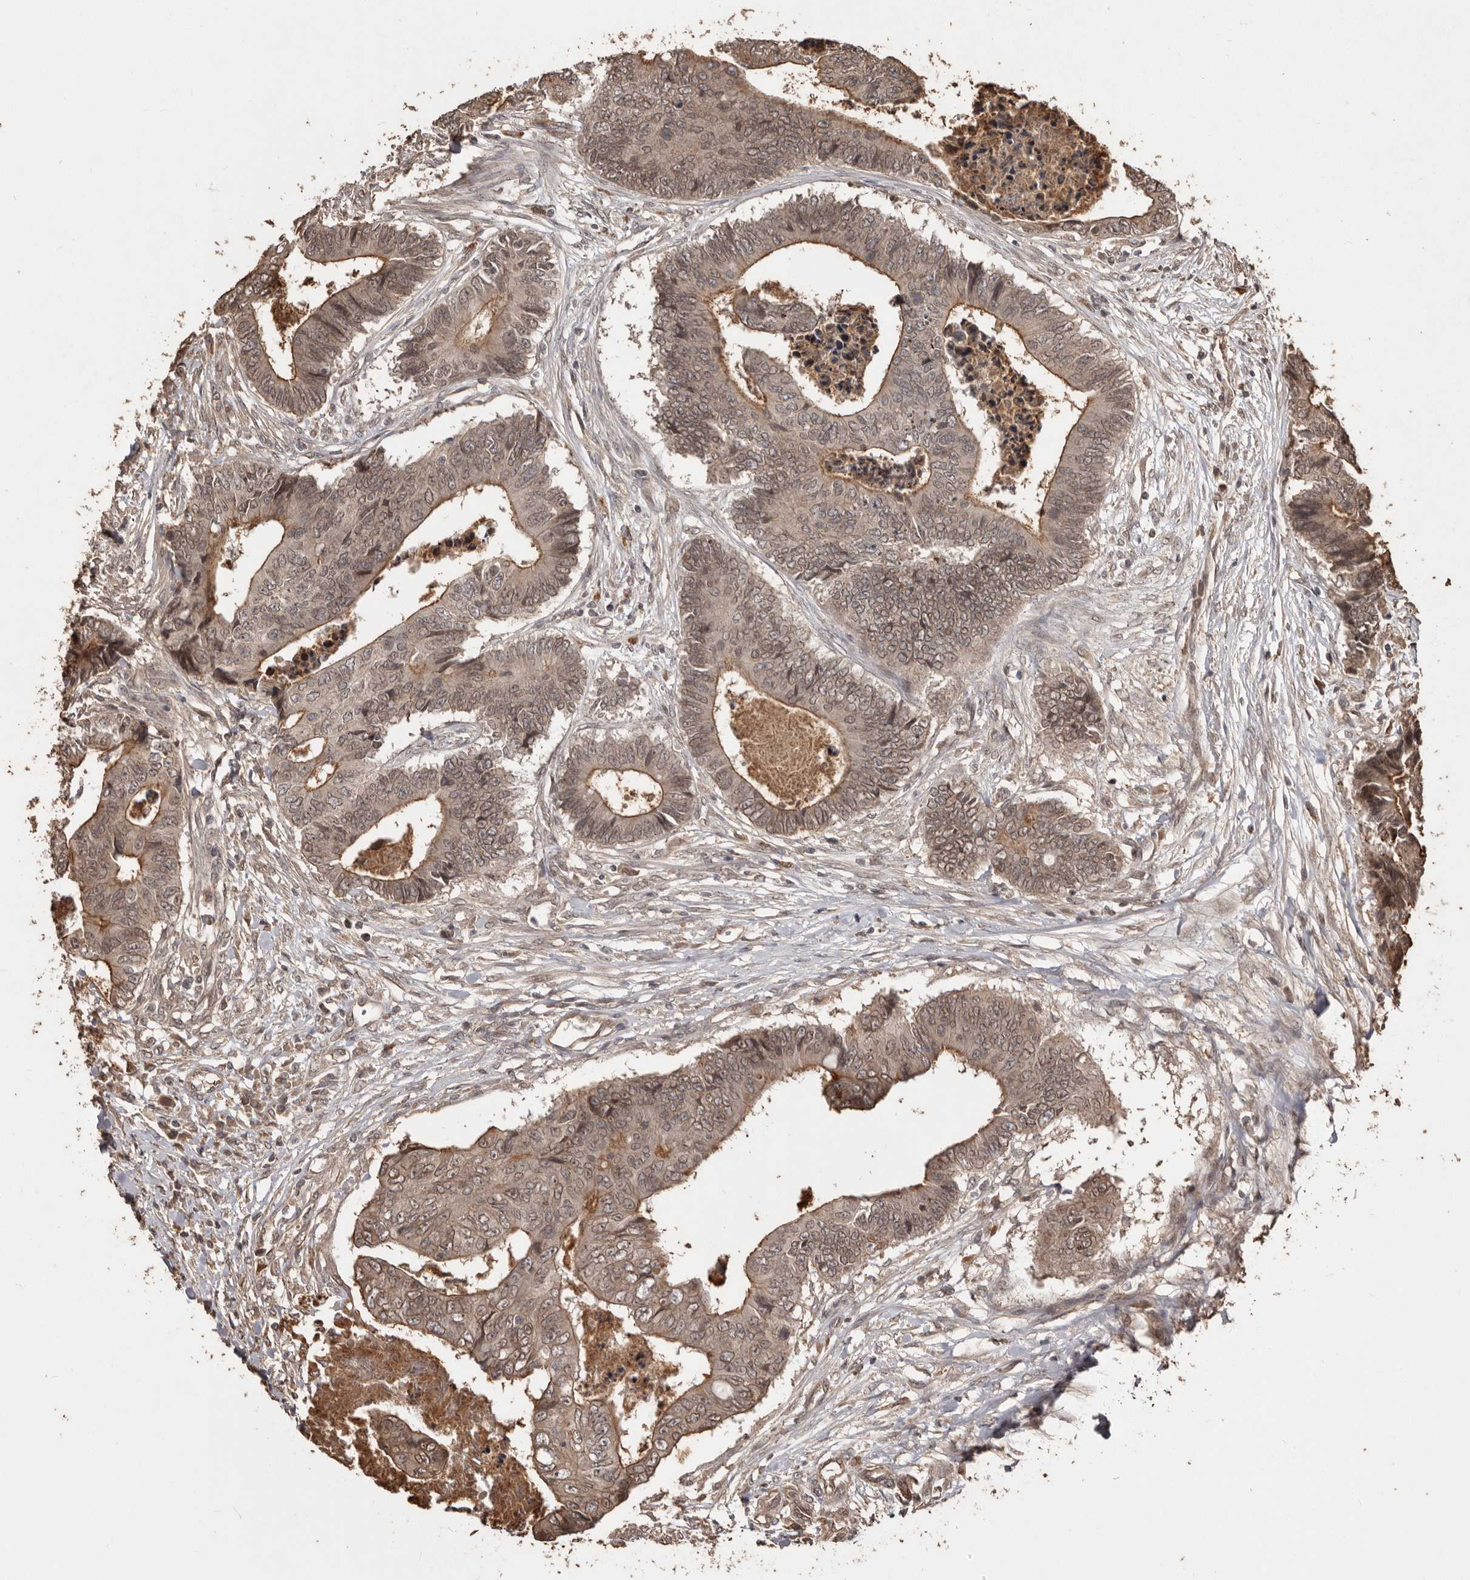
{"staining": {"intensity": "moderate", "quantity": ">75%", "location": "cytoplasmic/membranous,nuclear"}, "tissue": "colorectal cancer", "cell_type": "Tumor cells", "image_type": "cancer", "snomed": [{"axis": "morphology", "description": "Adenocarcinoma, NOS"}, {"axis": "topography", "description": "Rectum"}], "caption": "Immunohistochemistry of adenocarcinoma (colorectal) reveals medium levels of moderate cytoplasmic/membranous and nuclear expression in approximately >75% of tumor cells. (DAB IHC, brown staining for protein, blue staining for nuclei).", "gene": "NUP43", "patient": {"sex": "male", "age": 84}}